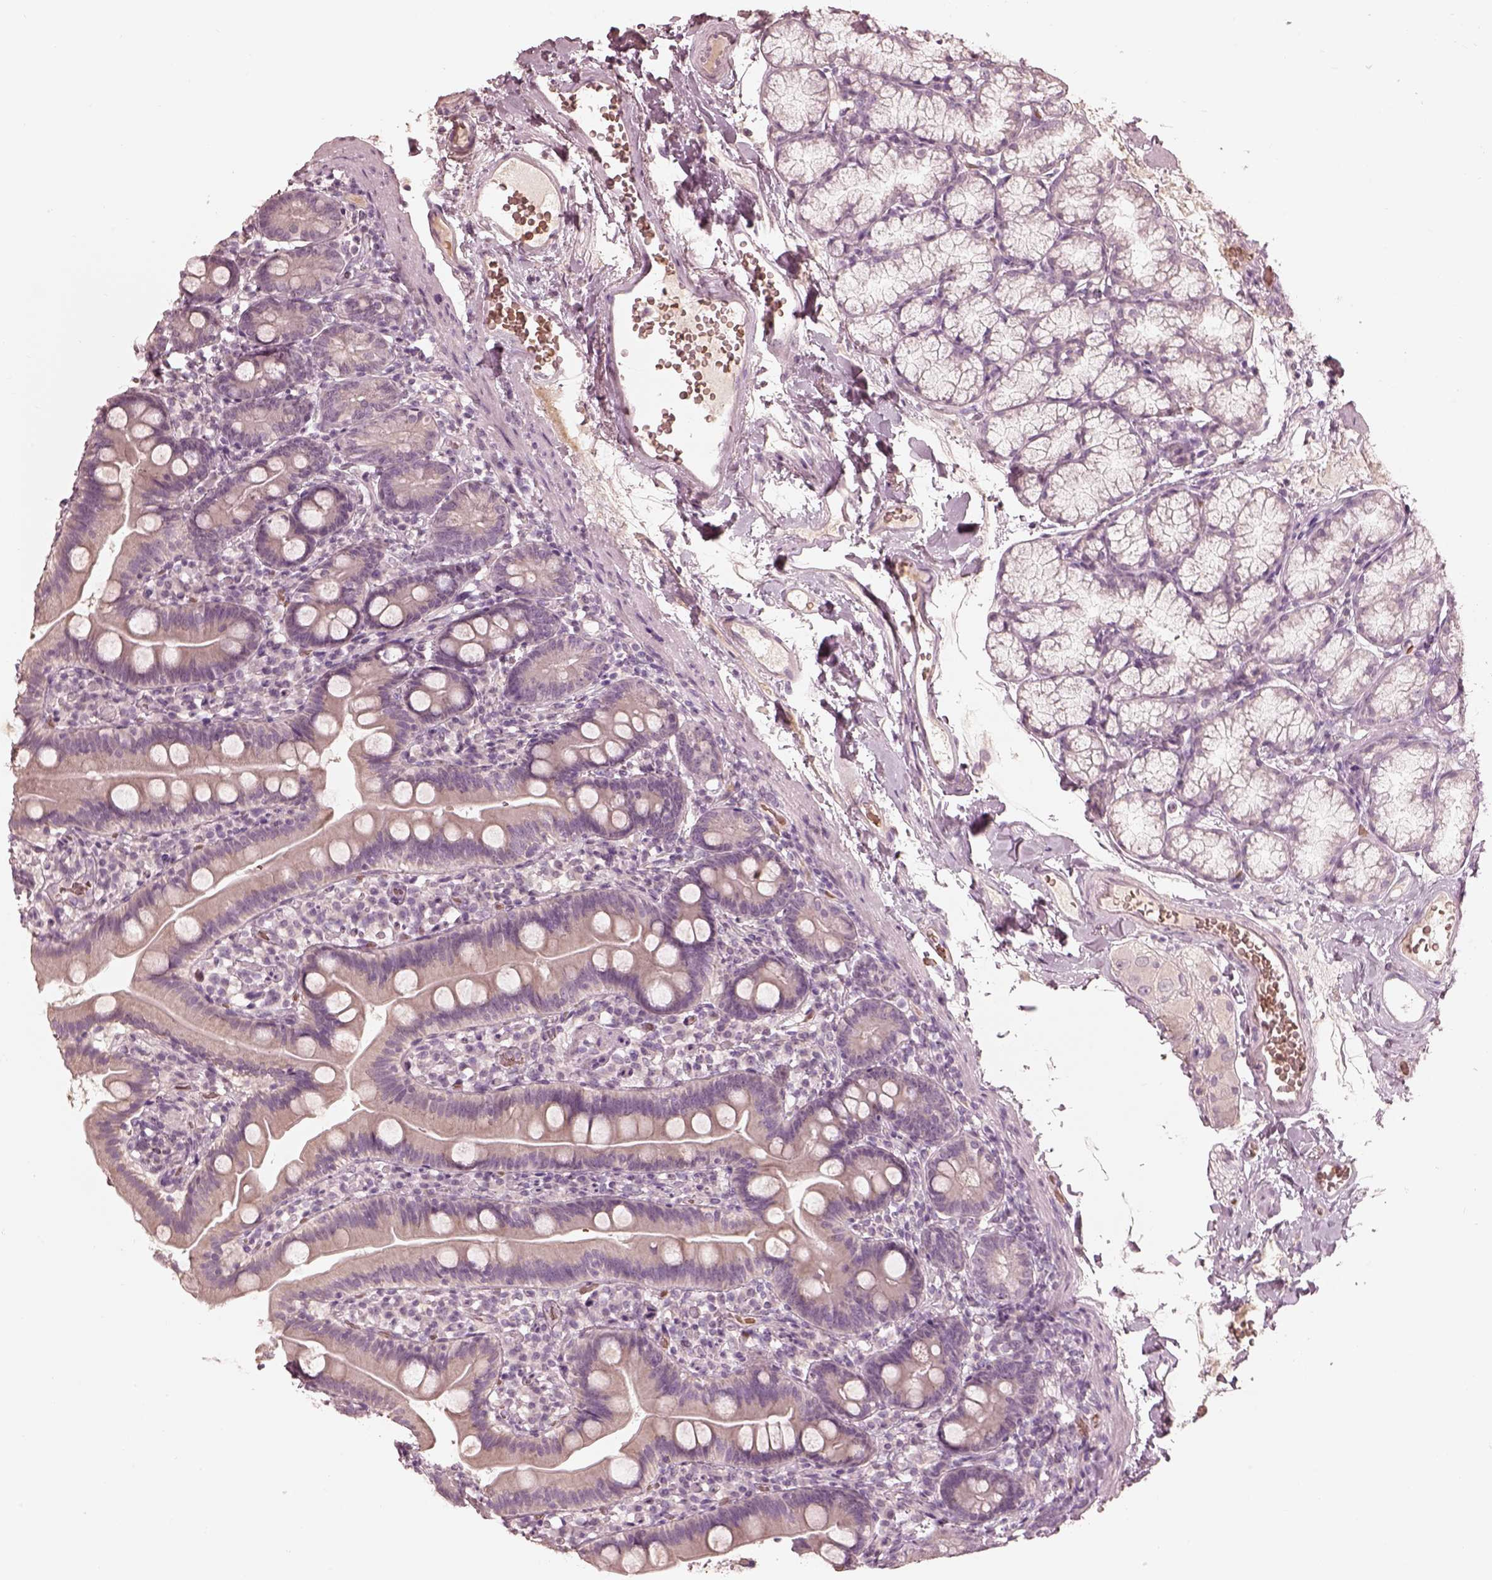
{"staining": {"intensity": "weak", "quantity": "25%-75%", "location": "cytoplasmic/membranous"}, "tissue": "duodenum", "cell_type": "Glandular cells", "image_type": "normal", "snomed": [{"axis": "morphology", "description": "Normal tissue, NOS"}, {"axis": "topography", "description": "Duodenum"}], "caption": "DAB (3,3'-diaminobenzidine) immunohistochemical staining of benign human duodenum demonstrates weak cytoplasmic/membranous protein staining in about 25%-75% of glandular cells.", "gene": "ANKLE1", "patient": {"sex": "female", "age": 67}}